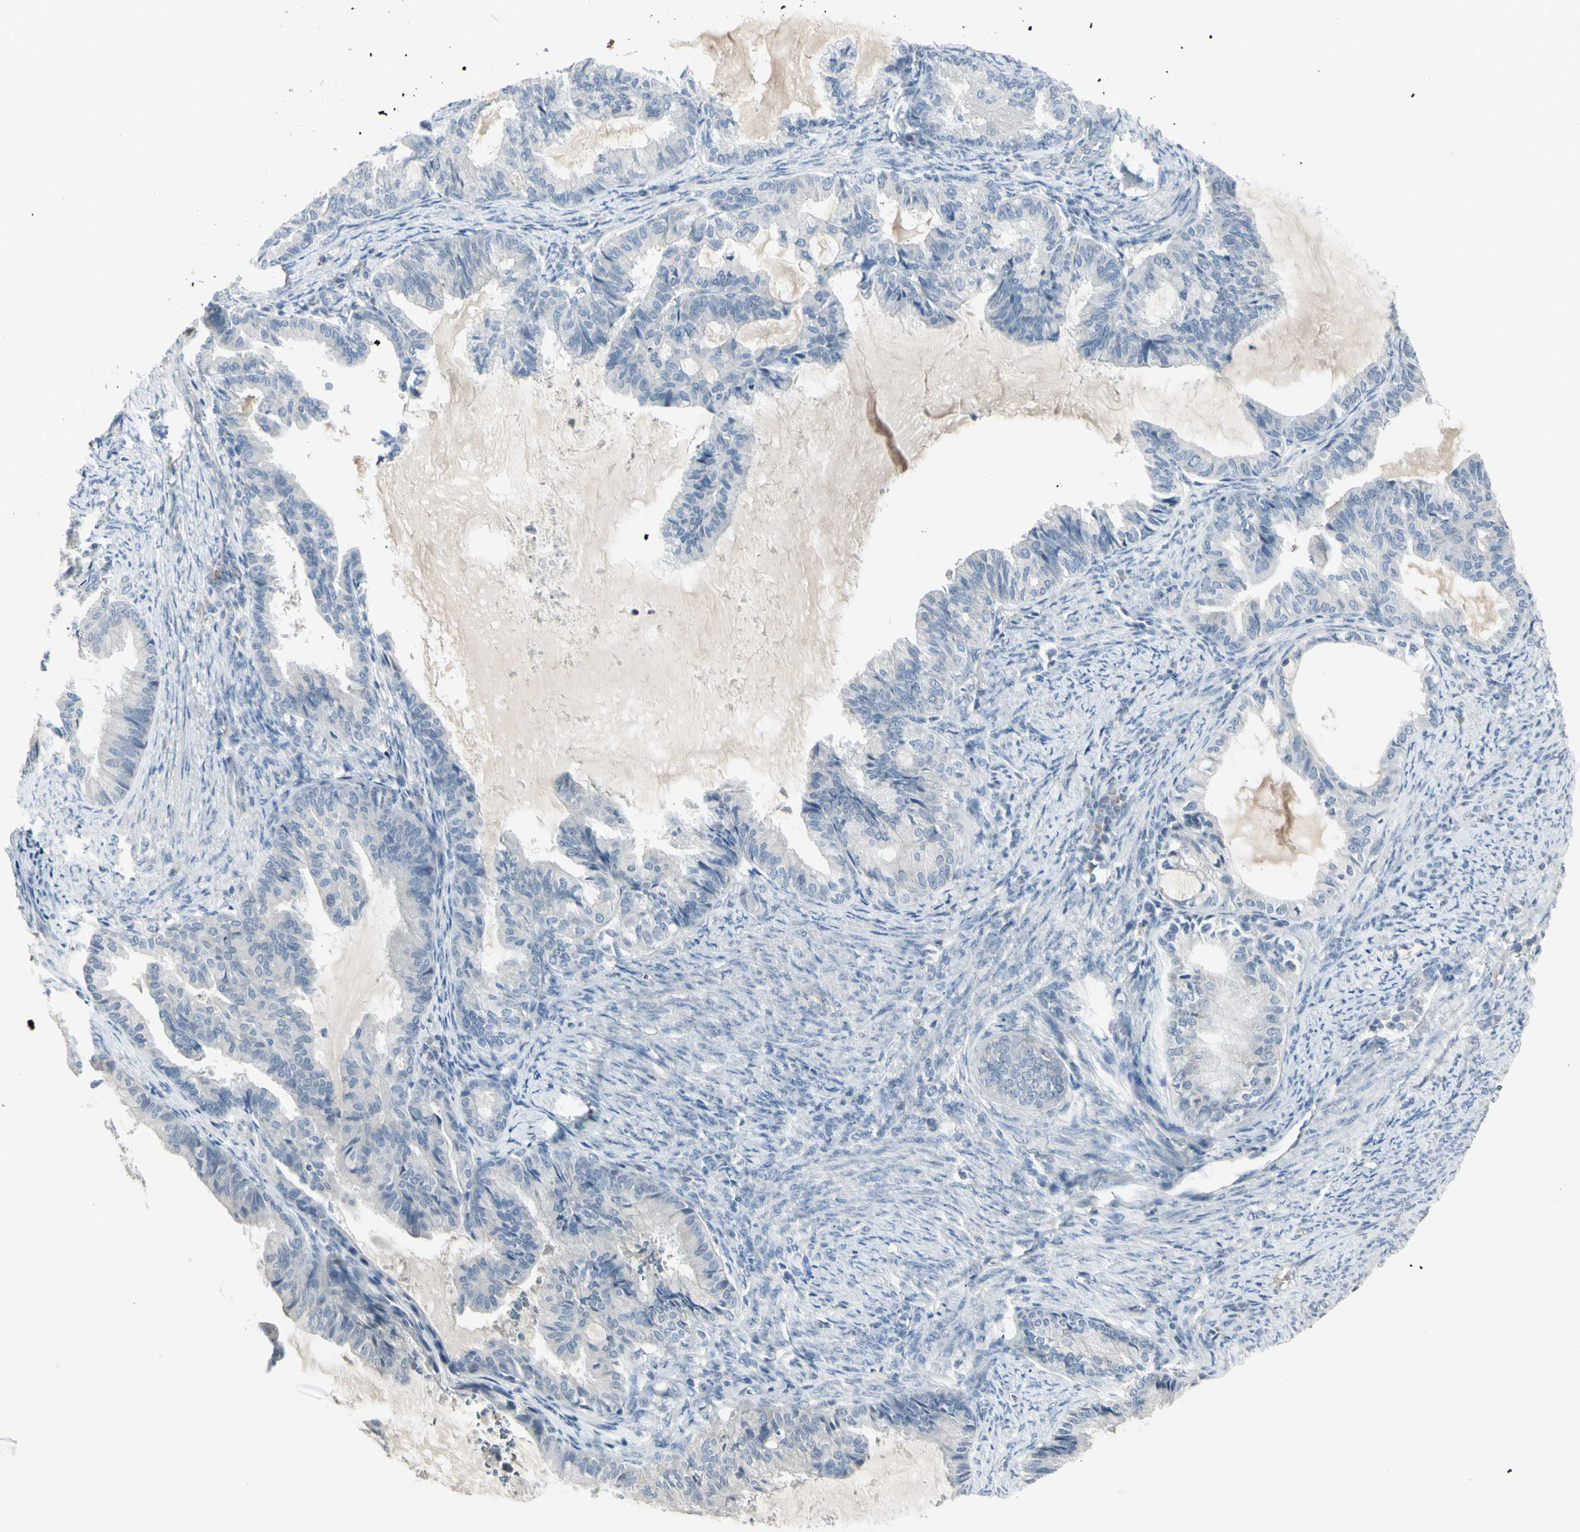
{"staining": {"intensity": "negative", "quantity": "none", "location": "none"}, "tissue": "endometrial cancer", "cell_type": "Tumor cells", "image_type": "cancer", "snomed": [{"axis": "morphology", "description": "Adenocarcinoma, NOS"}, {"axis": "topography", "description": "Endometrium"}], "caption": "This is an immunohistochemistry image of endometrial adenocarcinoma. There is no positivity in tumor cells.", "gene": "PIAS4", "patient": {"sex": "female", "age": 86}}